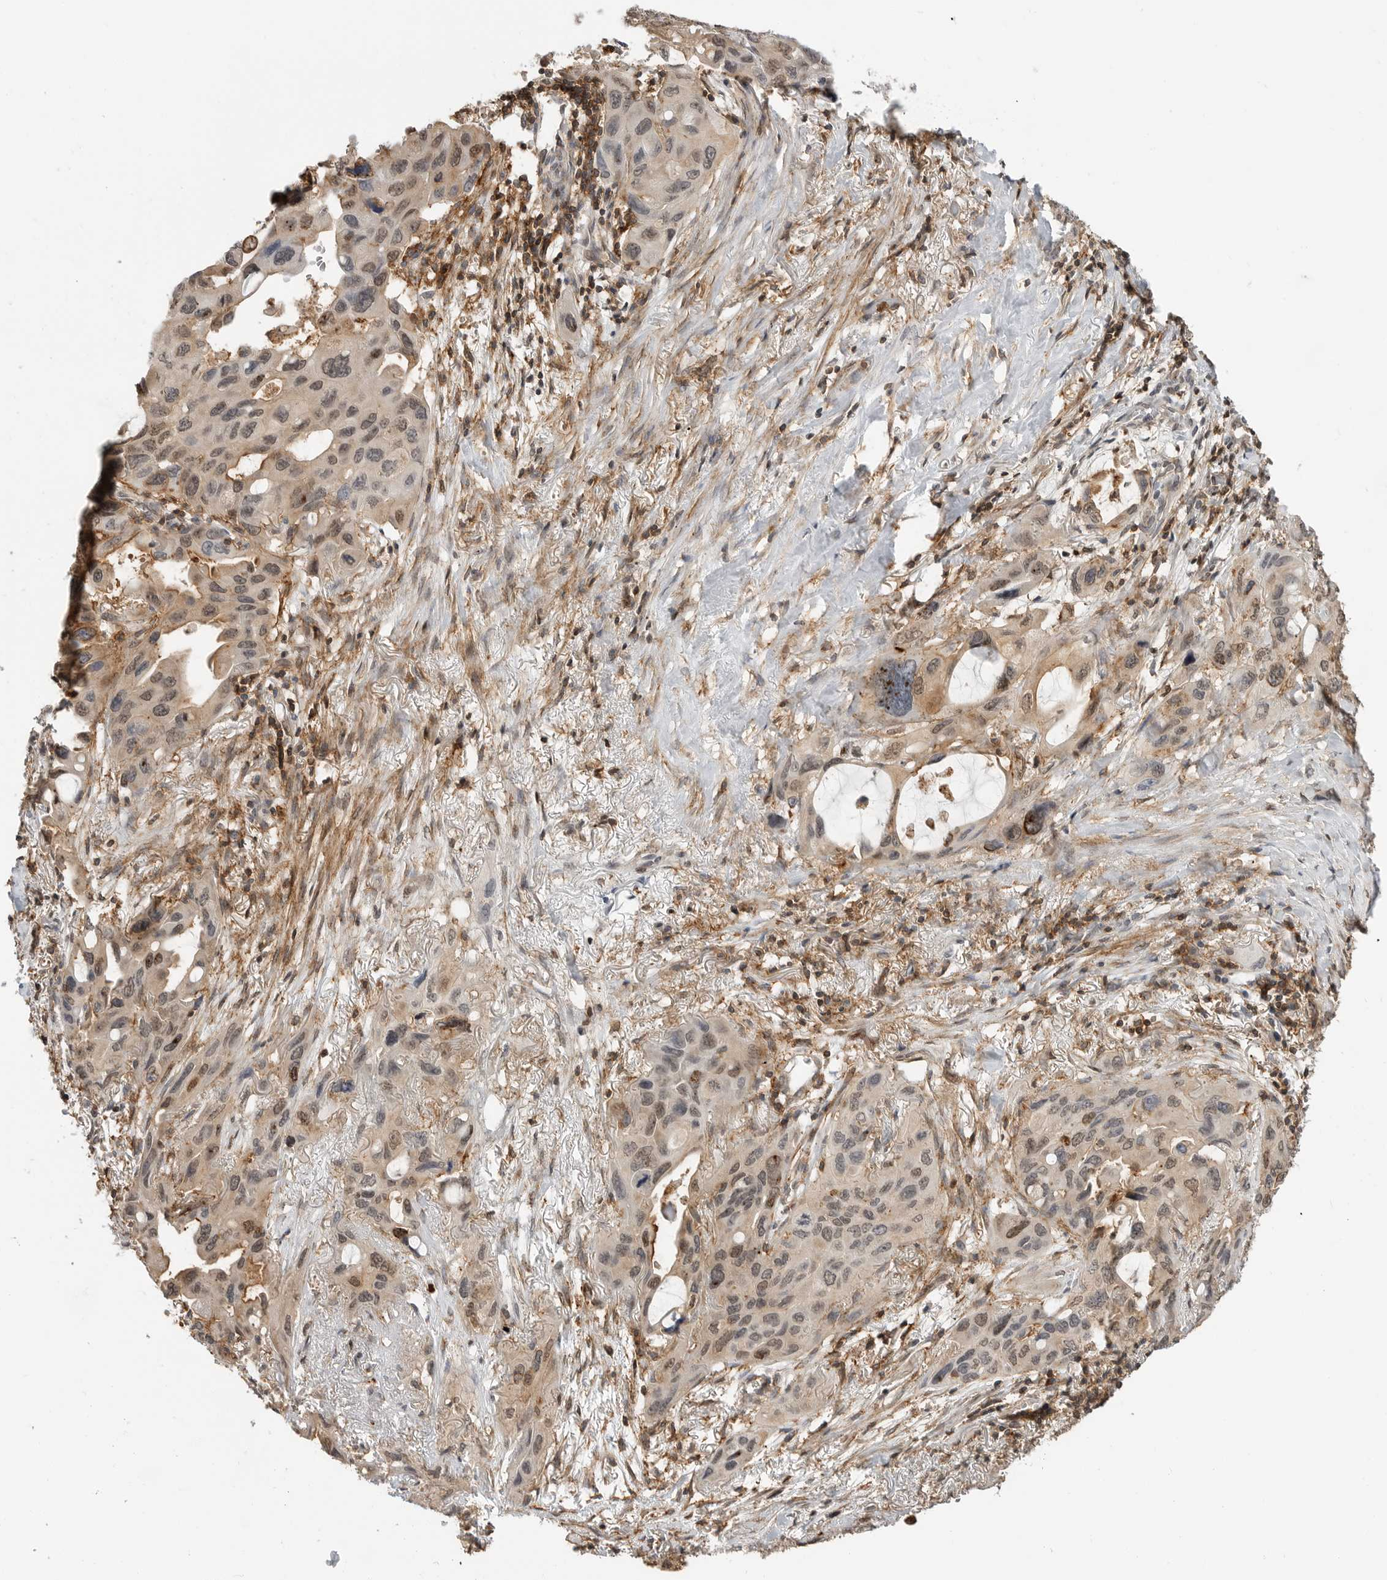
{"staining": {"intensity": "weak", "quantity": ">75%", "location": "cytoplasmic/membranous,nuclear"}, "tissue": "lung cancer", "cell_type": "Tumor cells", "image_type": "cancer", "snomed": [{"axis": "morphology", "description": "Squamous cell carcinoma, NOS"}, {"axis": "topography", "description": "Lung"}], "caption": "IHC (DAB (3,3'-diaminobenzidine)) staining of human squamous cell carcinoma (lung) reveals weak cytoplasmic/membranous and nuclear protein staining in approximately >75% of tumor cells.", "gene": "ANXA11", "patient": {"sex": "female", "age": 73}}